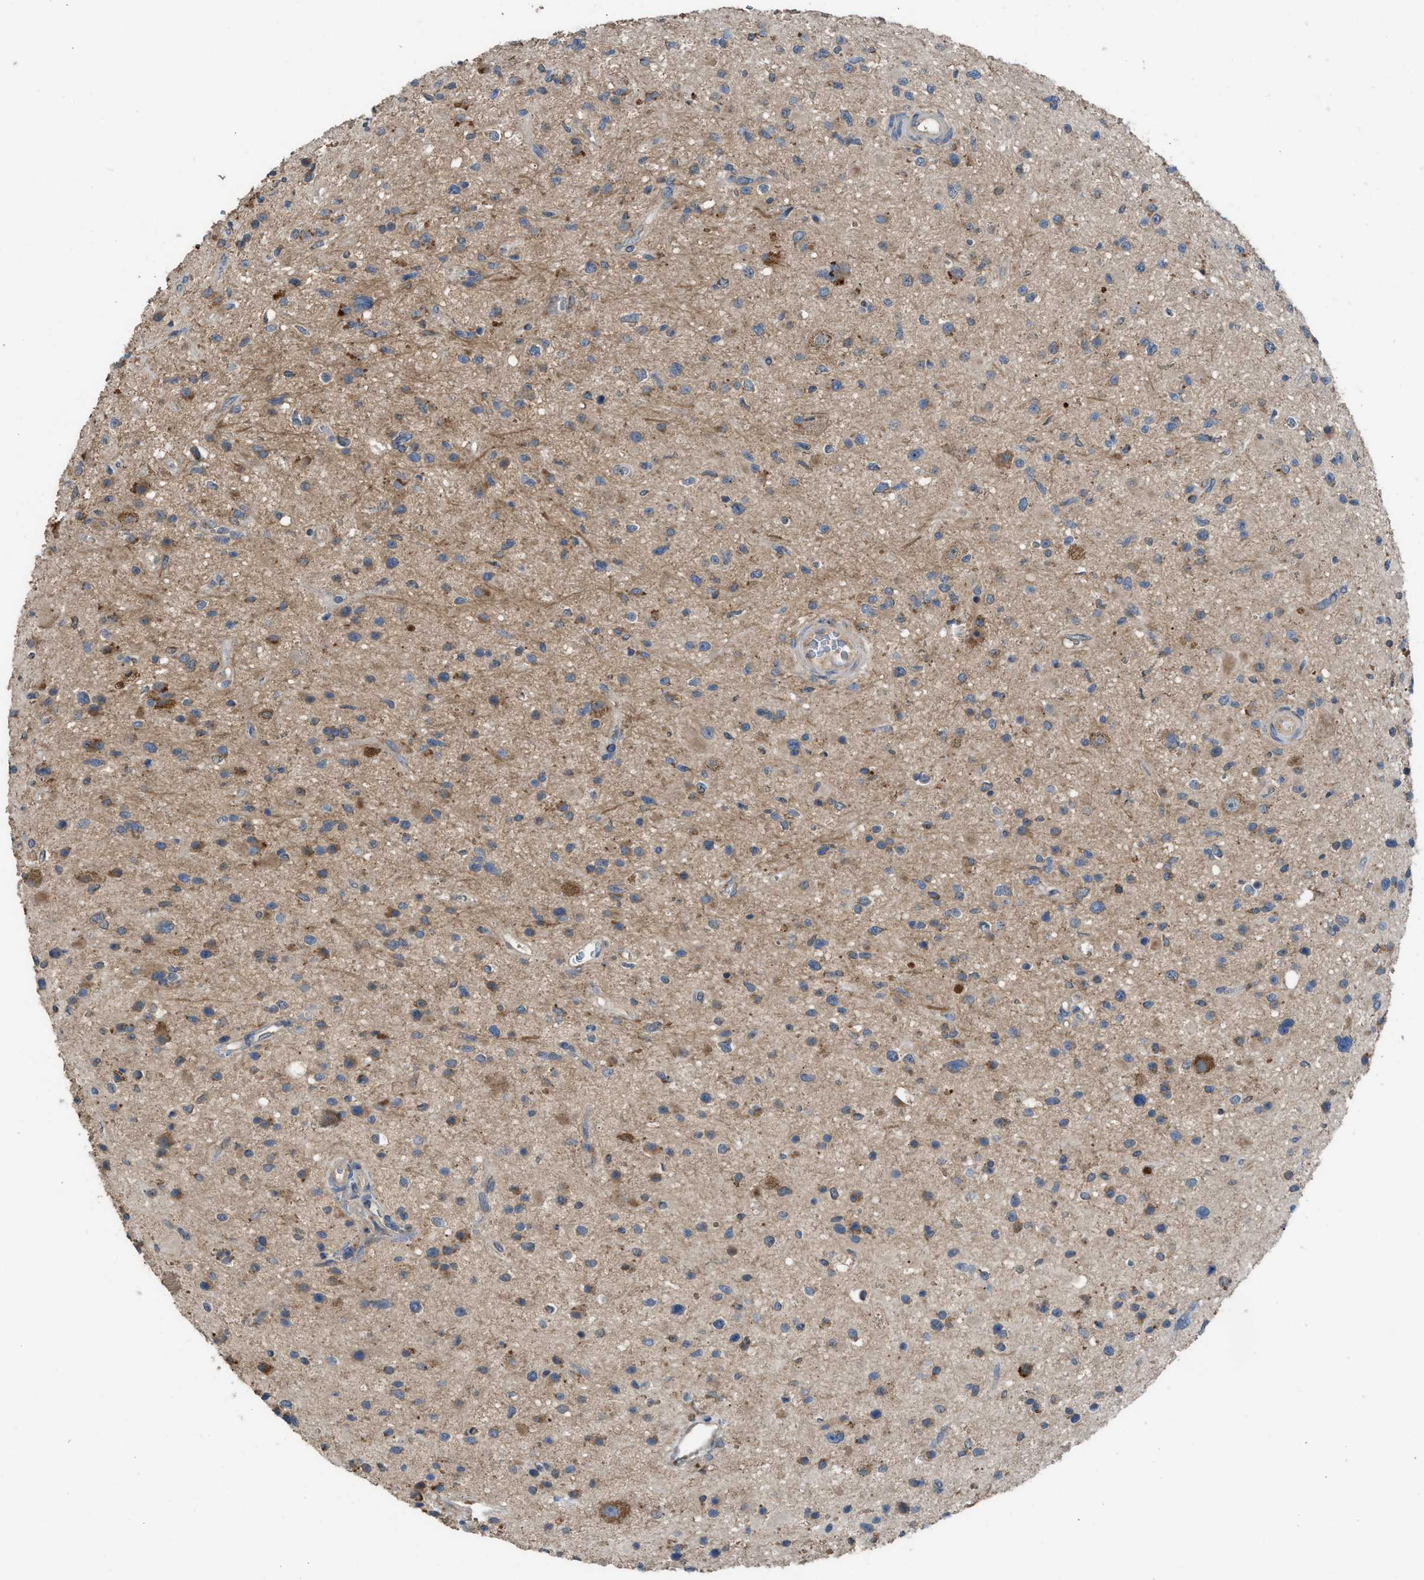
{"staining": {"intensity": "moderate", "quantity": "<25%", "location": "cytoplasmic/membranous"}, "tissue": "glioma", "cell_type": "Tumor cells", "image_type": "cancer", "snomed": [{"axis": "morphology", "description": "Glioma, malignant, High grade"}, {"axis": "topography", "description": "Brain"}], "caption": "Protein staining of high-grade glioma (malignant) tissue demonstrates moderate cytoplasmic/membranous staining in approximately <25% of tumor cells.", "gene": "TPK1", "patient": {"sex": "male", "age": 33}}